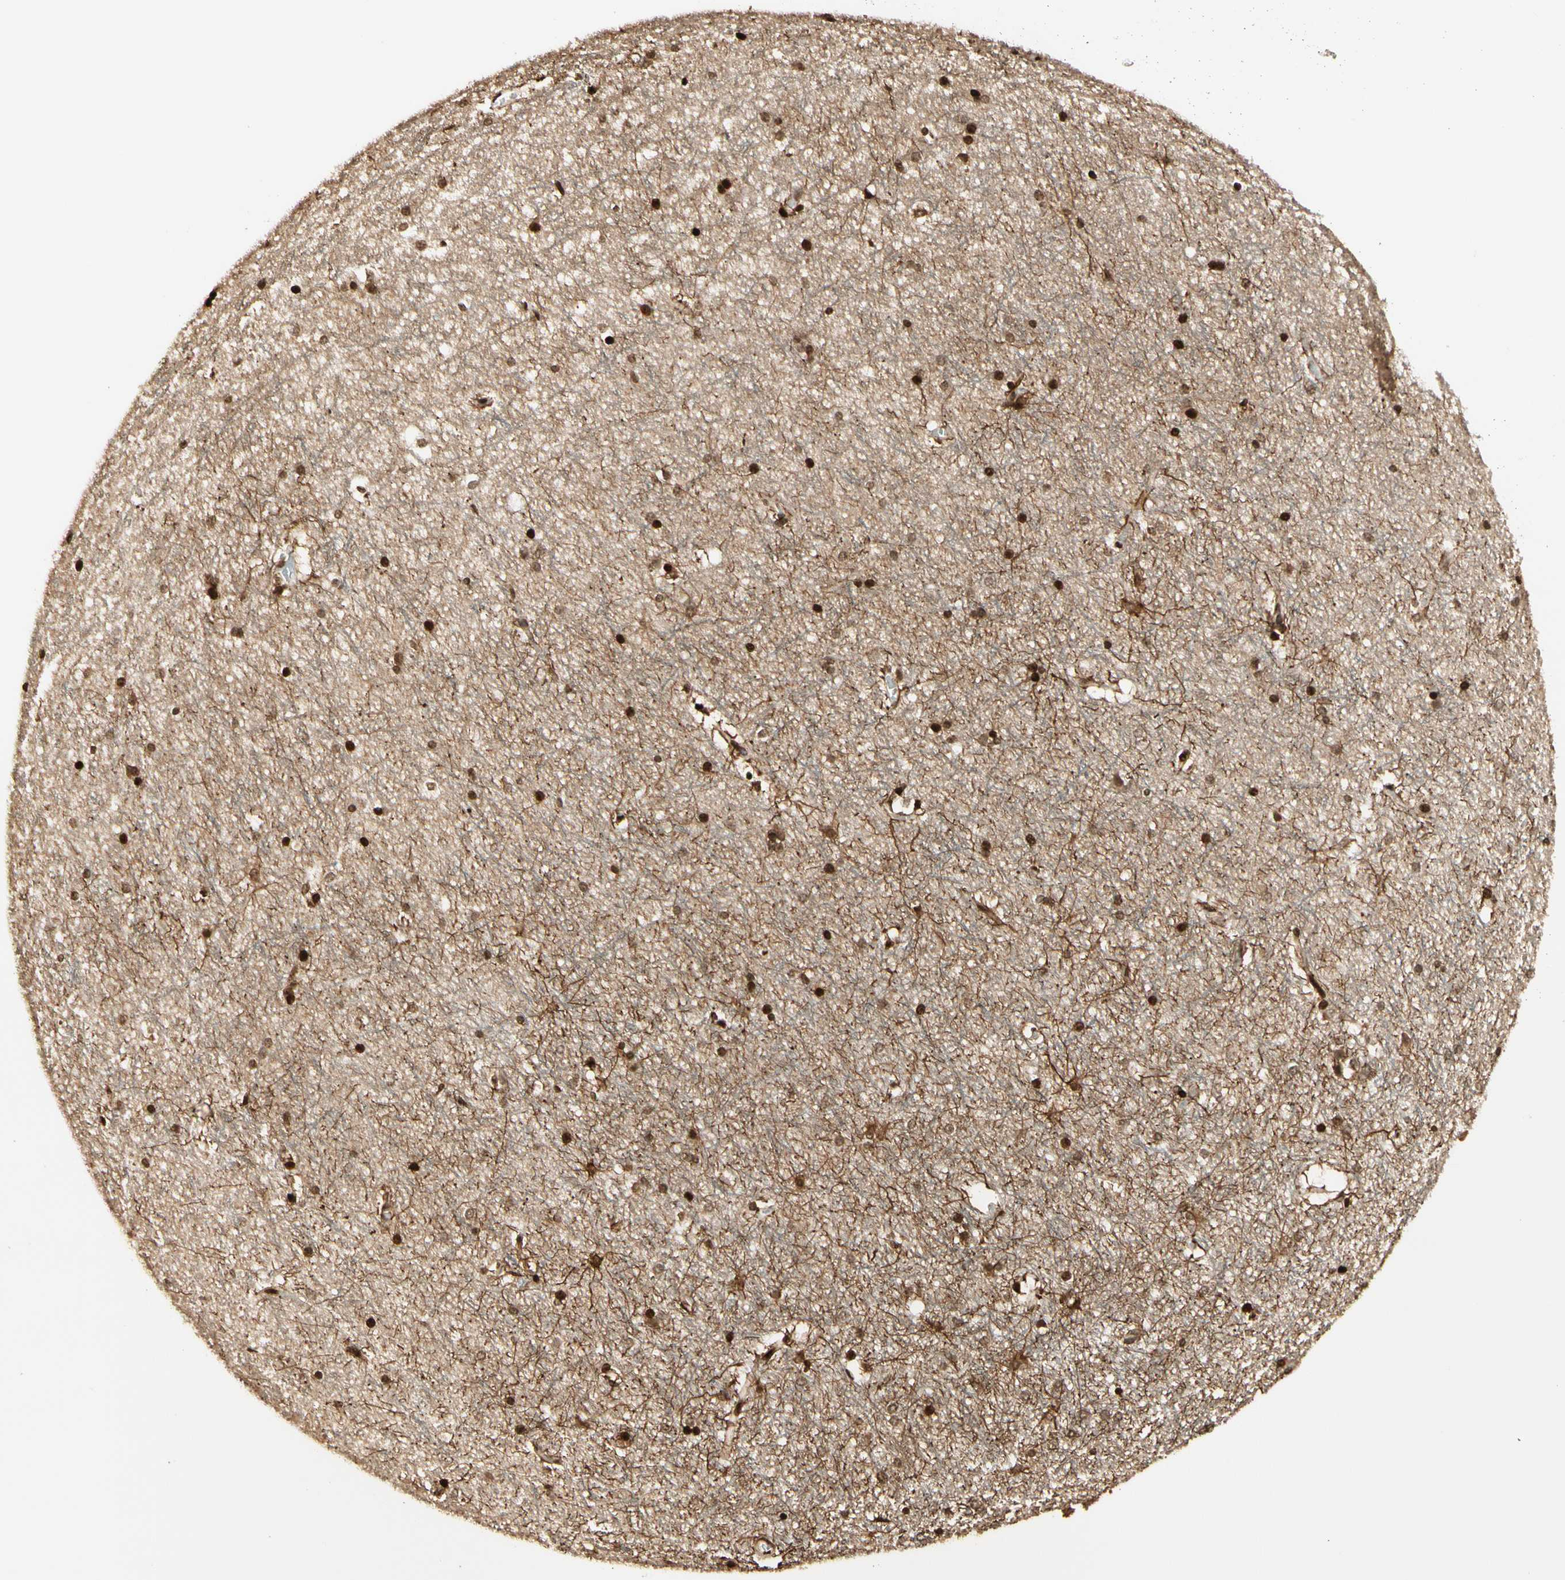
{"staining": {"intensity": "strong", "quantity": ">75%", "location": "nuclear"}, "tissue": "hippocampus", "cell_type": "Glial cells", "image_type": "normal", "snomed": [{"axis": "morphology", "description": "Normal tissue, NOS"}, {"axis": "topography", "description": "Hippocampus"}], "caption": "DAB (3,3'-diaminobenzidine) immunohistochemical staining of normal human hippocampus demonstrates strong nuclear protein expression in approximately >75% of glial cells. The staining was performed using DAB (3,3'-diaminobenzidine) to visualize the protein expression in brown, while the nuclei were stained in blue with hematoxylin (Magnification: 20x).", "gene": "TSHZ3", "patient": {"sex": "female", "age": 19}}